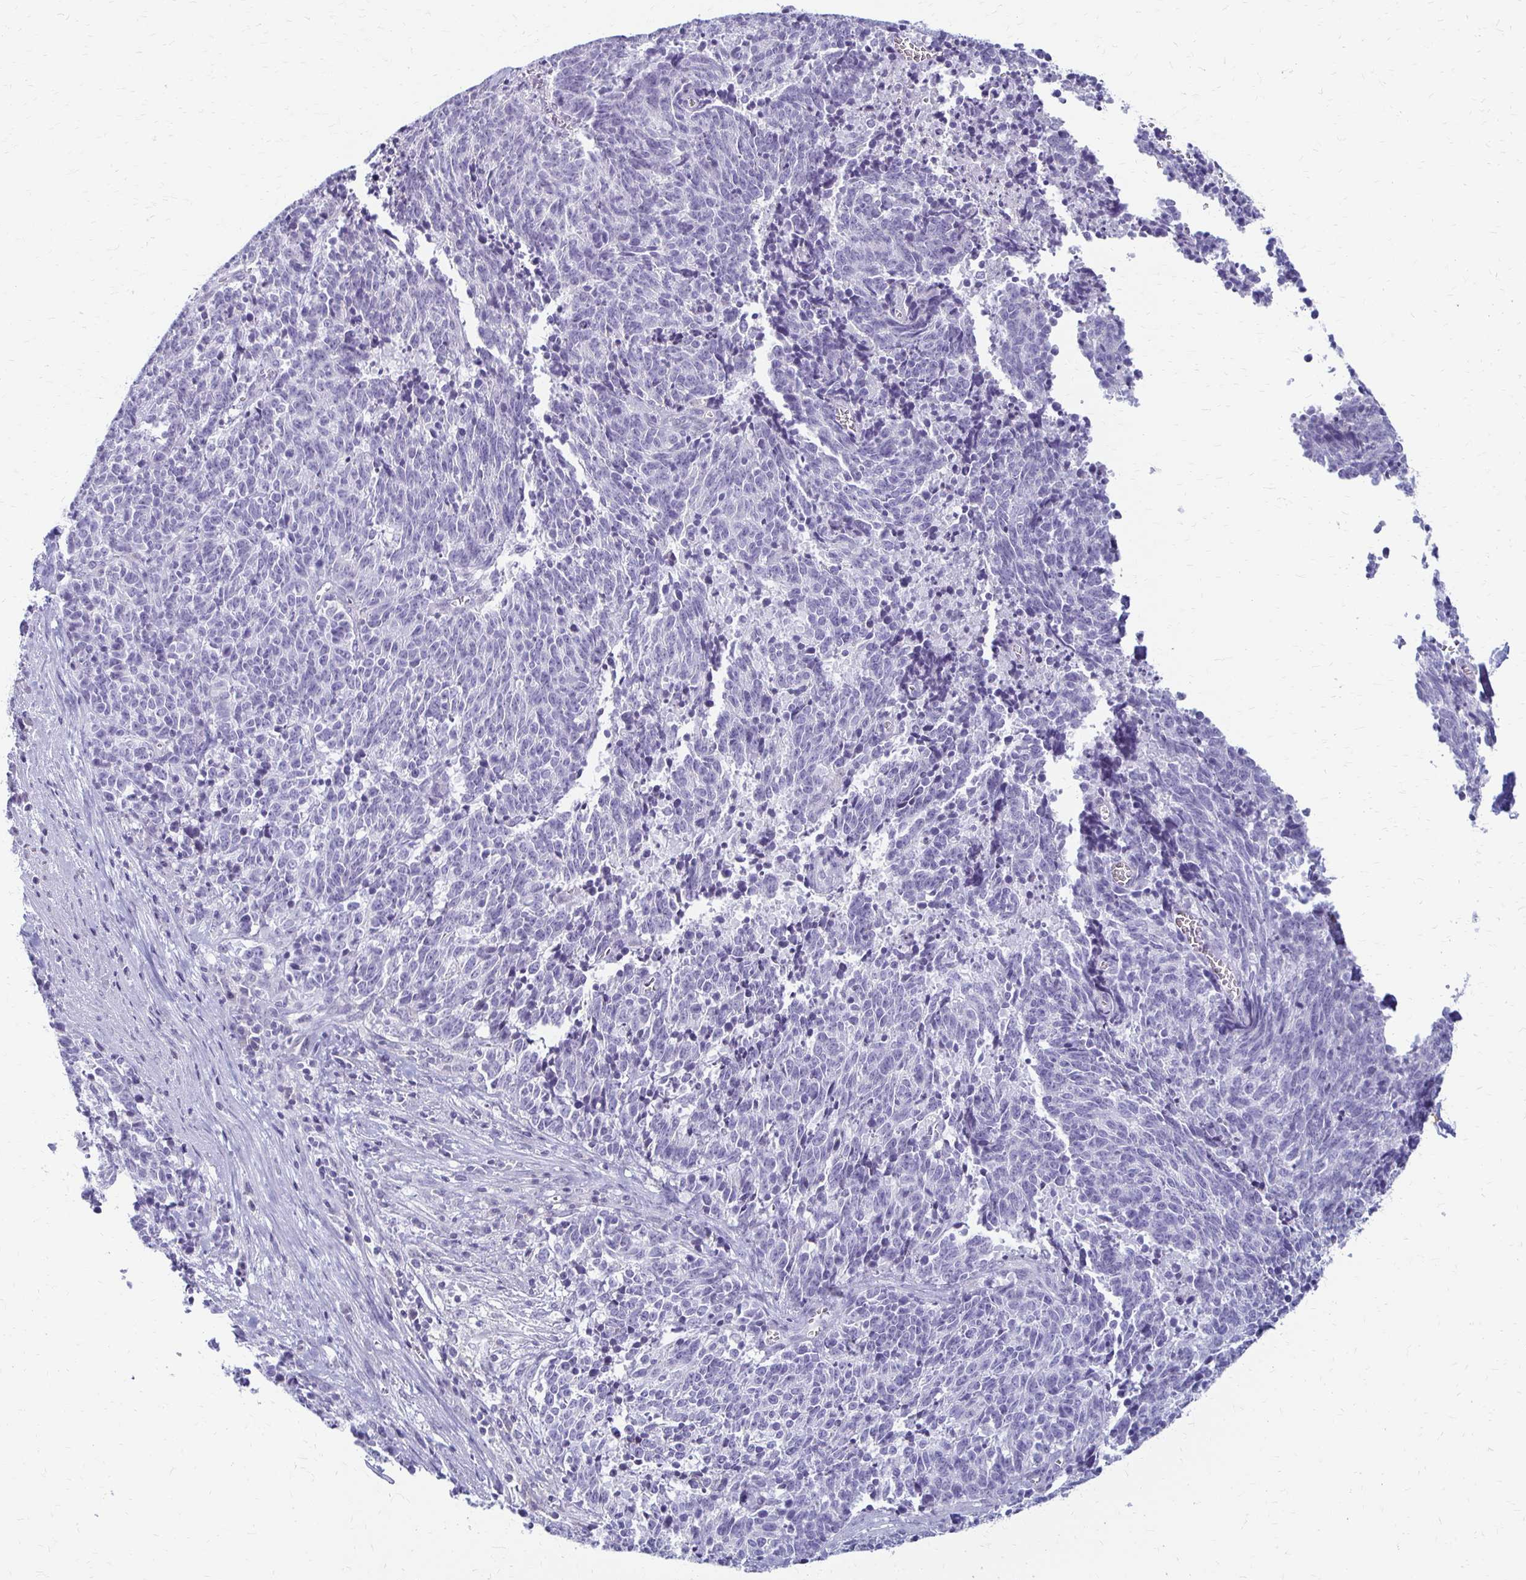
{"staining": {"intensity": "negative", "quantity": "none", "location": "none"}, "tissue": "cervical cancer", "cell_type": "Tumor cells", "image_type": "cancer", "snomed": [{"axis": "morphology", "description": "Squamous cell carcinoma, NOS"}, {"axis": "topography", "description": "Cervix"}], "caption": "Cervical cancer (squamous cell carcinoma) was stained to show a protein in brown. There is no significant staining in tumor cells.", "gene": "IVL", "patient": {"sex": "female", "age": 29}}